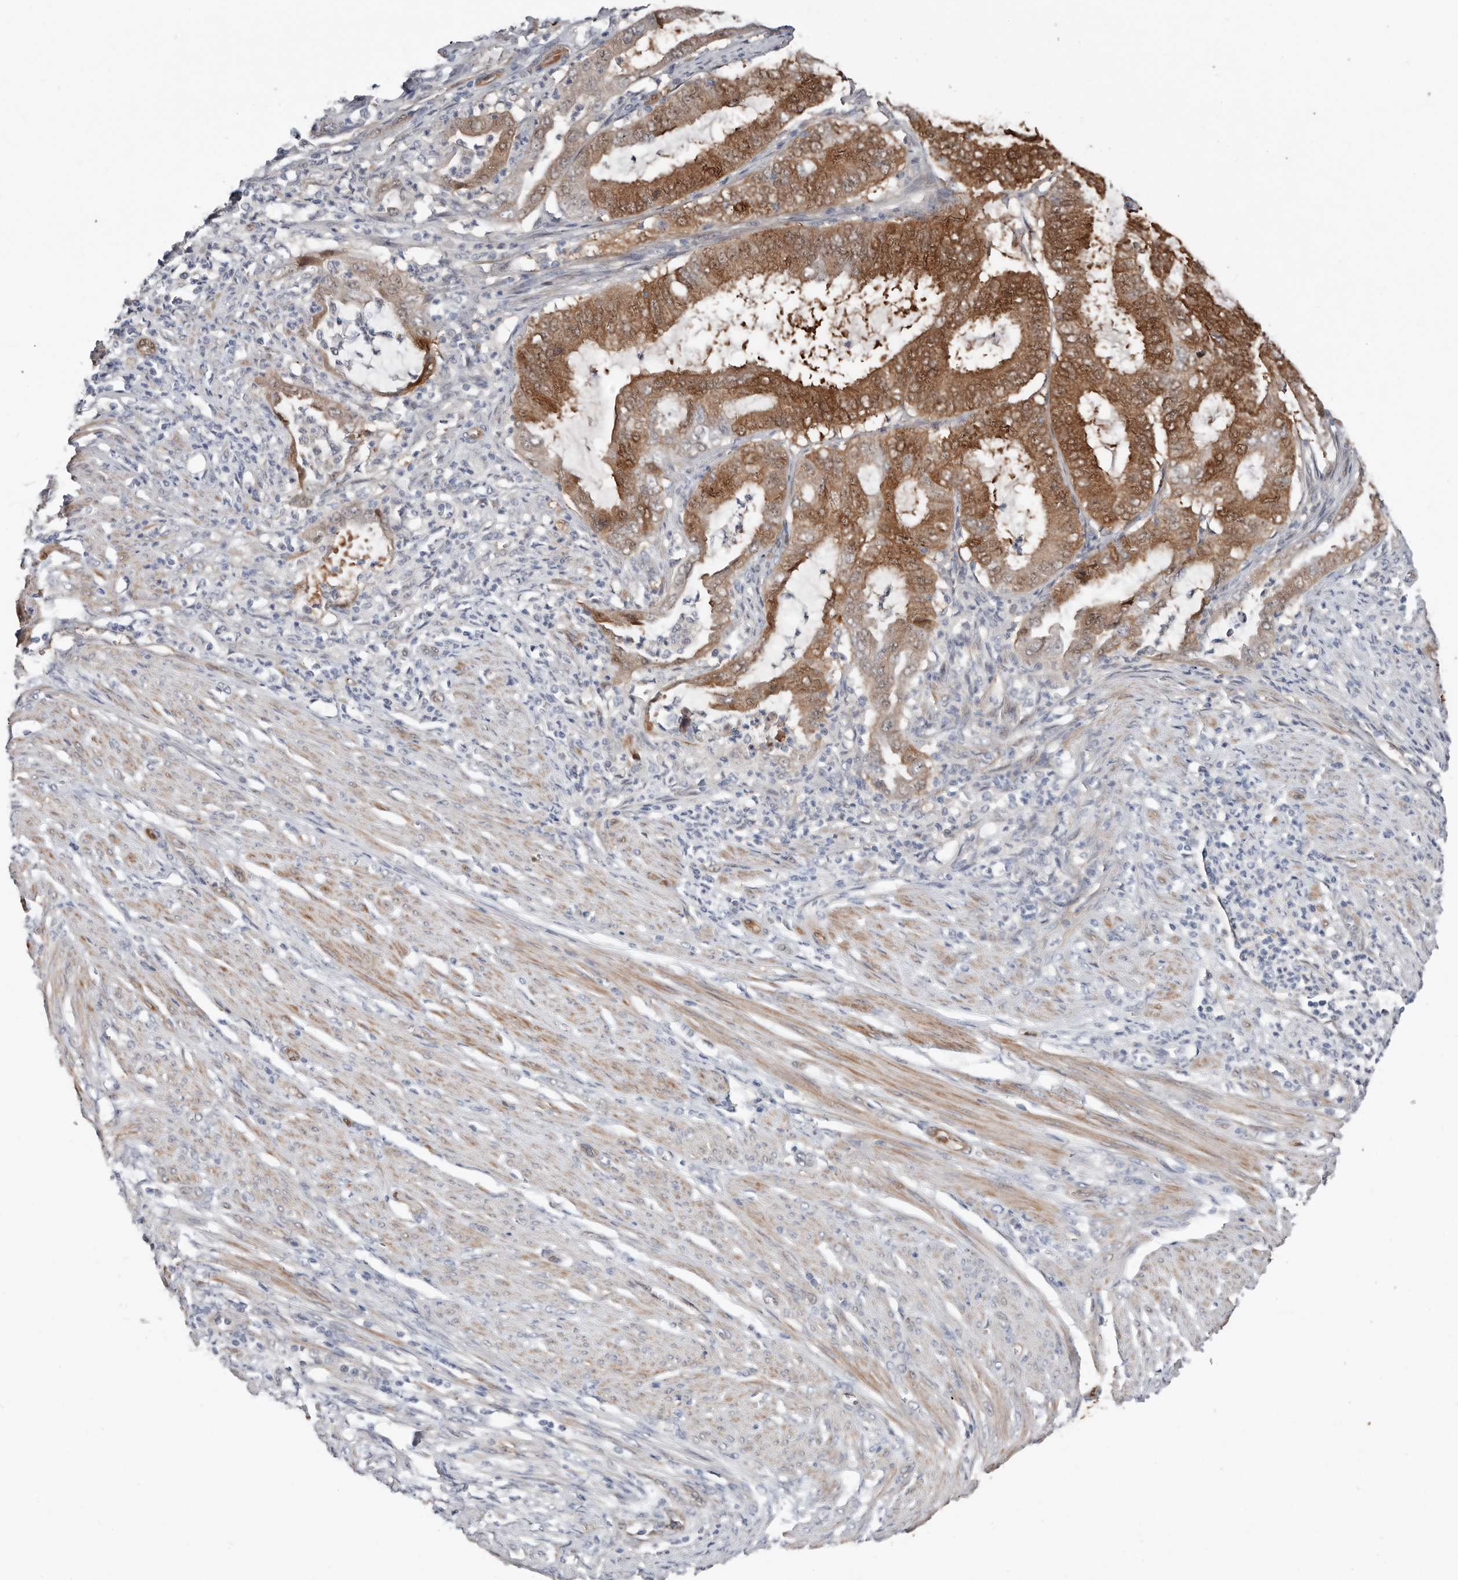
{"staining": {"intensity": "moderate", "quantity": ">75%", "location": "cytoplasmic/membranous,nuclear"}, "tissue": "endometrial cancer", "cell_type": "Tumor cells", "image_type": "cancer", "snomed": [{"axis": "morphology", "description": "Adenocarcinoma, NOS"}, {"axis": "topography", "description": "Endometrium"}], "caption": "A brown stain highlights moderate cytoplasmic/membranous and nuclear expression of a protein in human endometrial cancer tumor cells.", "gene": "ASRGL1", "patient": {"sex": "female", "age": 51}}